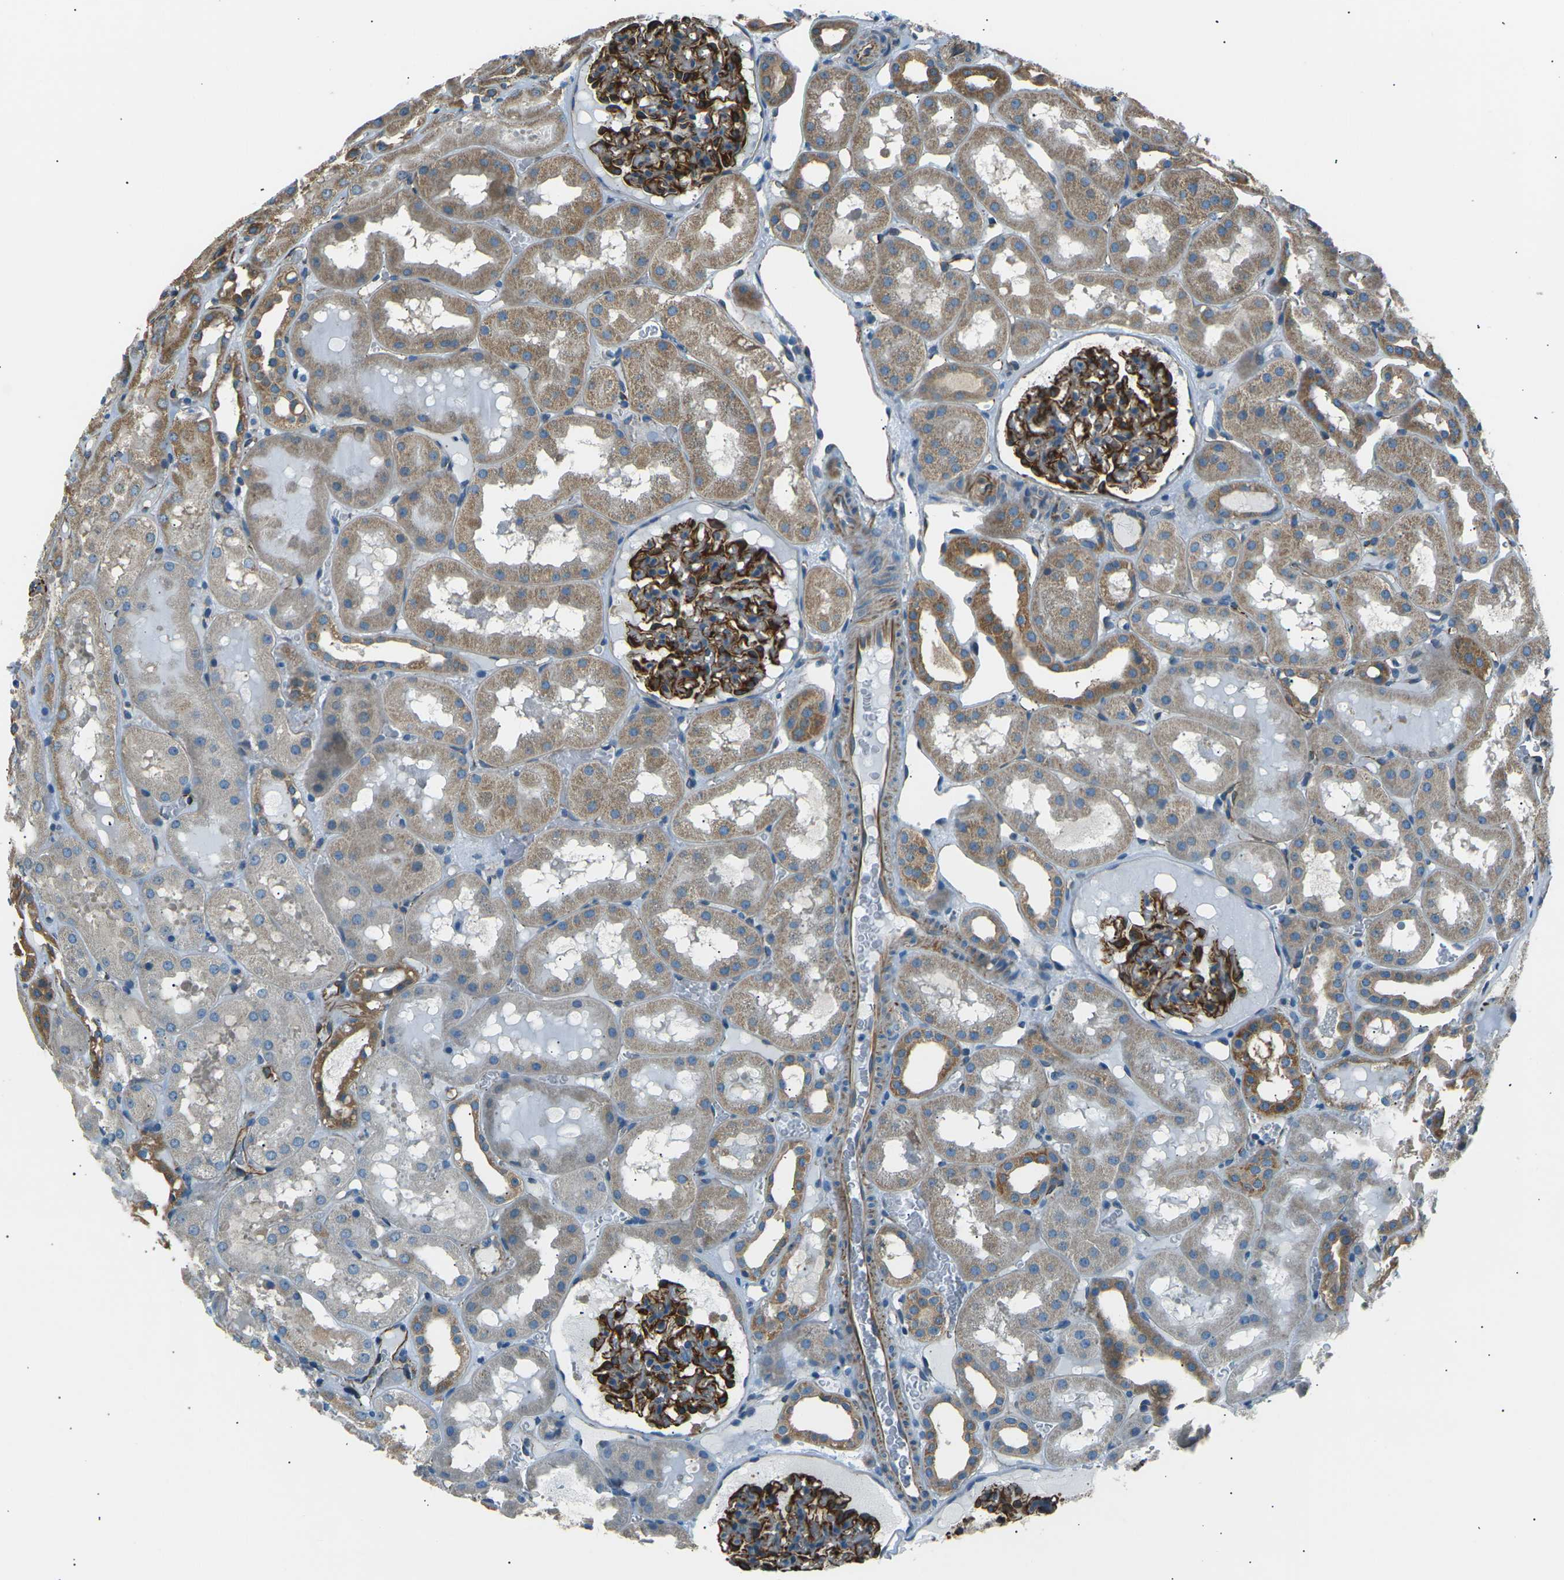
{"staining": {"intensity": "strong", "quantity": "25%-75%", "location": "cytoplasmic/membranous"}, "tissue": "kidney", "cell_type": "Cells in glomeruli", "image_type": "normal", "snomed": [{"axis": "morphology", "description": "Normal tissue, NOS"}, {"axis": "topography", "description": "Kidney"}, {"axis": "topography", "description": "Urinary bladder"}], "caption": "This image exhibits immunohistochemistry (IHC) staining of normal human kidney, with high strong cytoplasmic/membranous positivity in approximately 25%-75% of cells in glomeruli.", "gene": "SLK", "patient": {"sex": "male", "age": 16}}